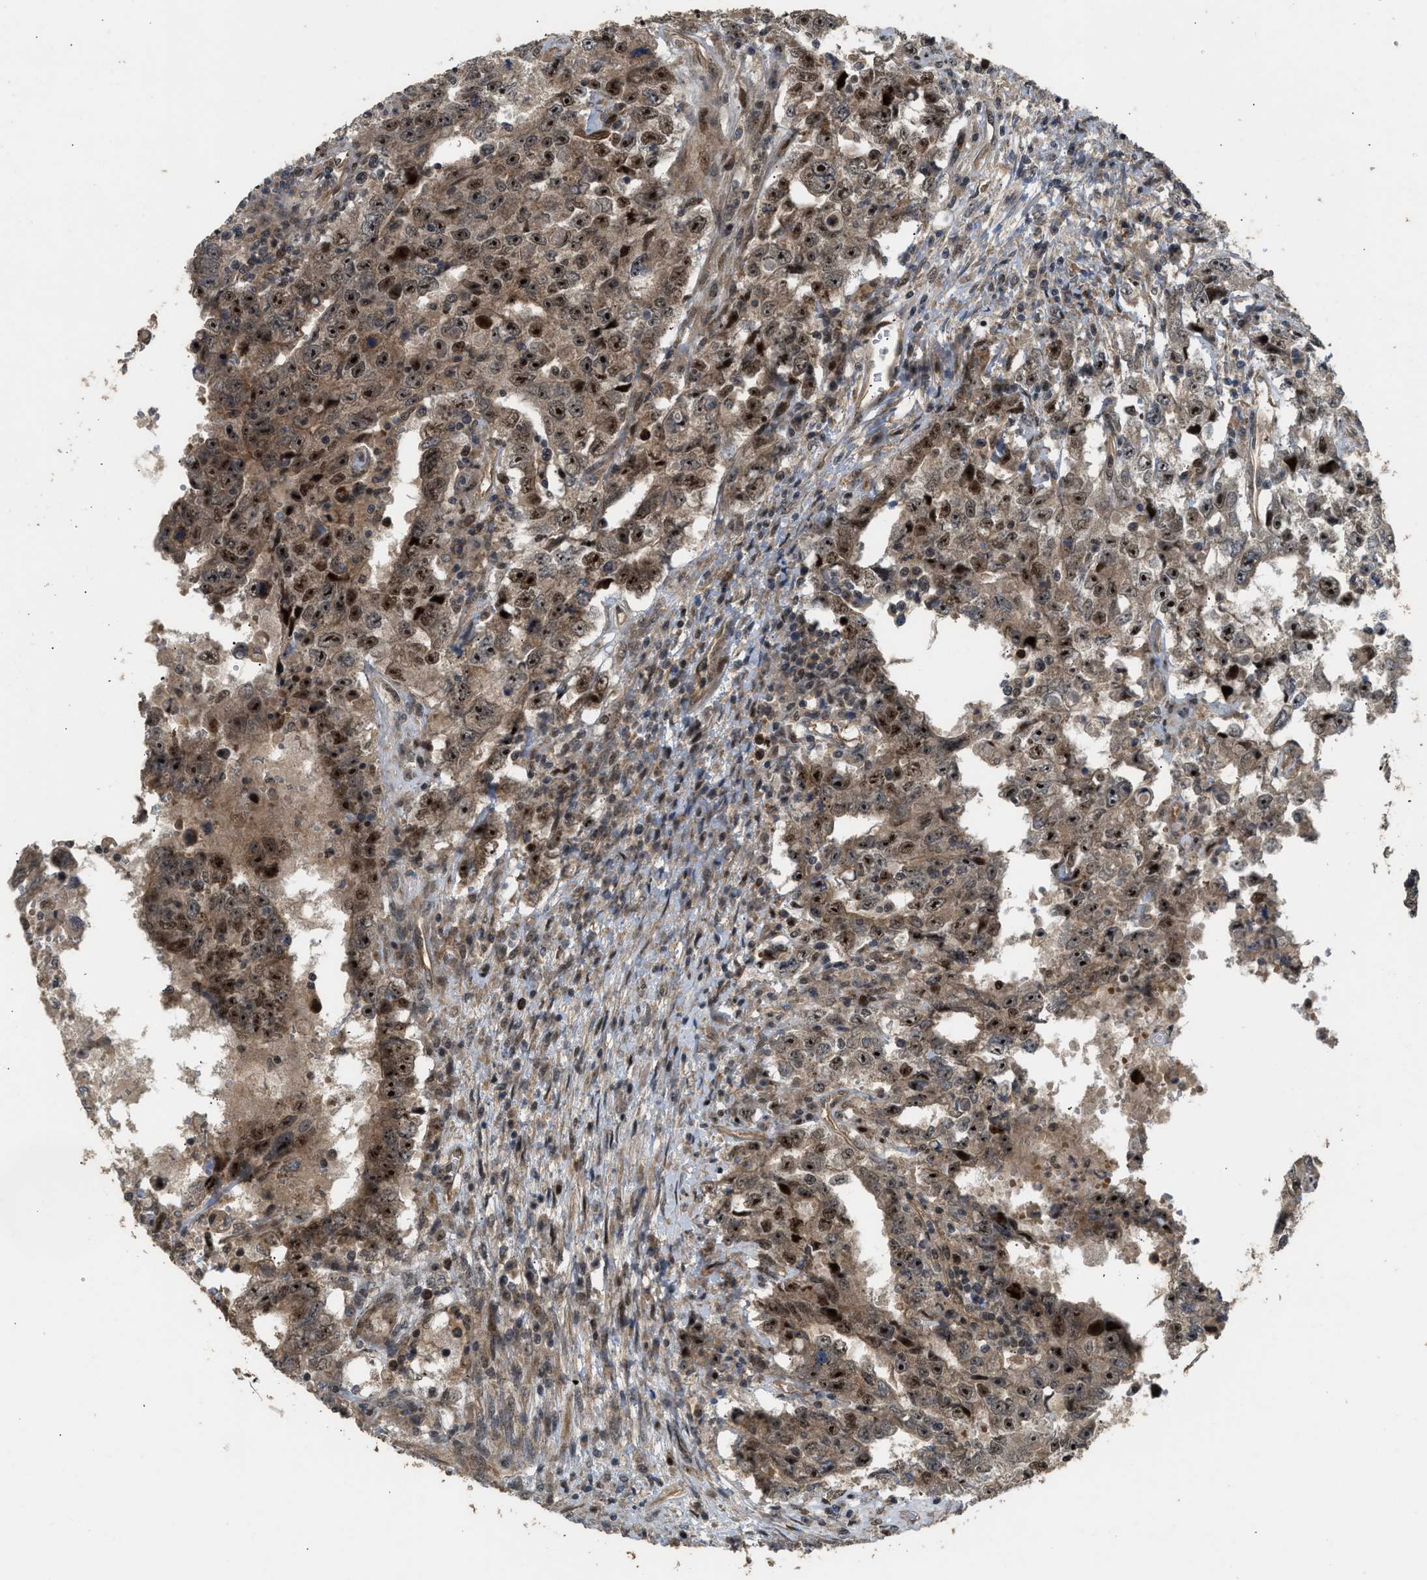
{"staining": {"intensity": "strong", "quantity": ">75%", "location": "nuclear"}, "tissue": "testis cancer", "cell_type": "Tumor cells", "image_type": "cancer", "snomed": [{"axis": "morphology", "description": "Carcinoma, Embryonal, NOS"}, {"axis": "topography", "description": "Testis"}], "caption": "Protein expression analysis of testis embryonal carcinoma shows strong nuclear staining in about >75% of tumor cells.", "gene": "GET1", "patient": {"sex": "male", "age": 26}}